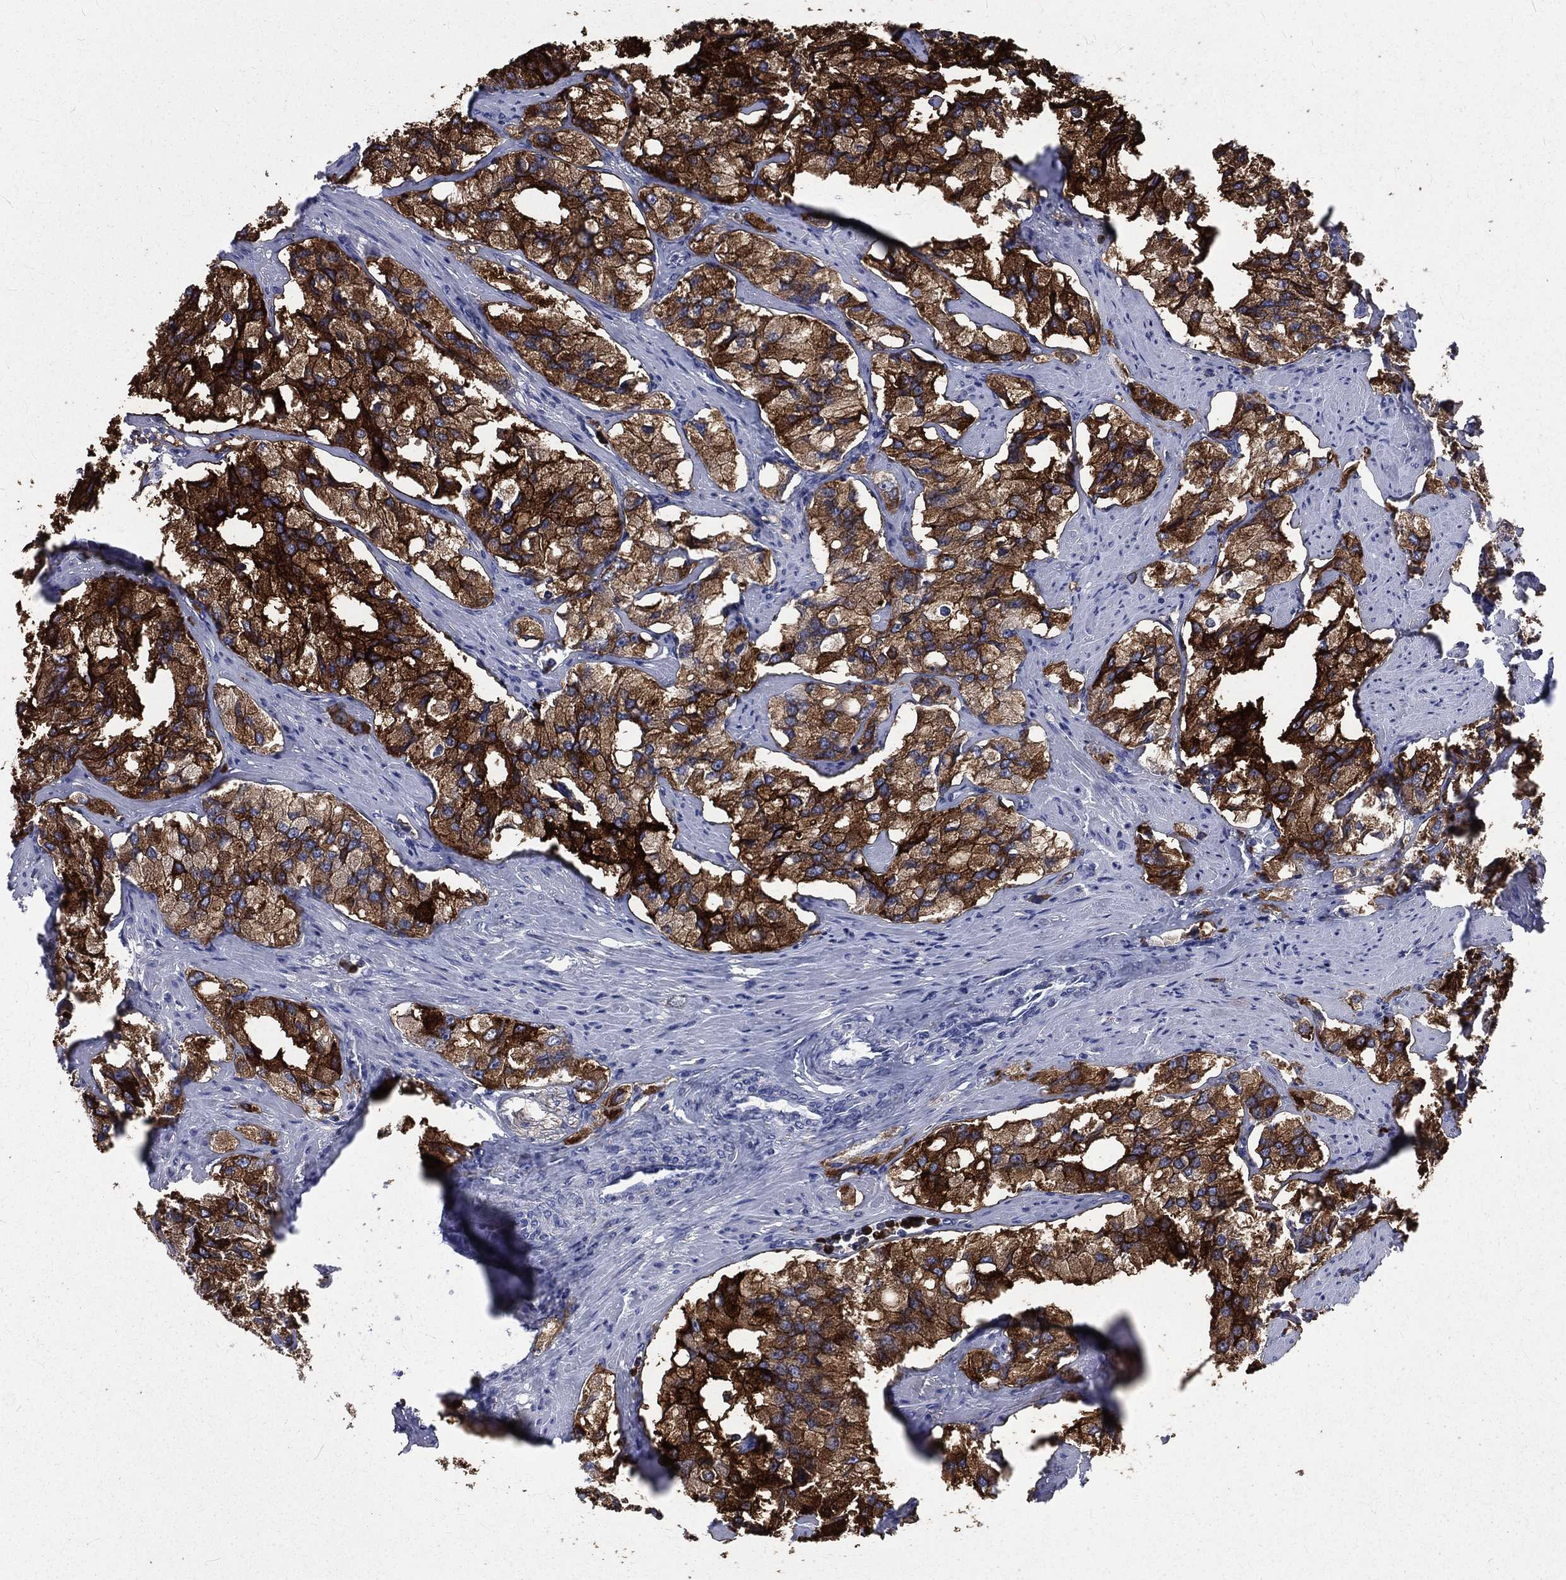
{"staining": {"intensity": "strong", "quantity": ">75%", "location": "cytoplasmic/membranous"}, "tissue": "prostate cancer", "cell_type": "Tumor cells", "image_type": "cancer", "snomed": [{"axis": "morphology", "description": "Adenocarcinoma, NOS"}, {"axis": "topography", "description": "Prostate and seminal vesicle, NOS"}, {"axis": "topography", "description": "Prostate"}], "caption": "A brown stain labels strong cytoplasmic/membranous positivity of a protein in prostate adenocarcinoma tumor cells.", "gene": "BASP1", "patient": {"sex": "male", "age": 64}}